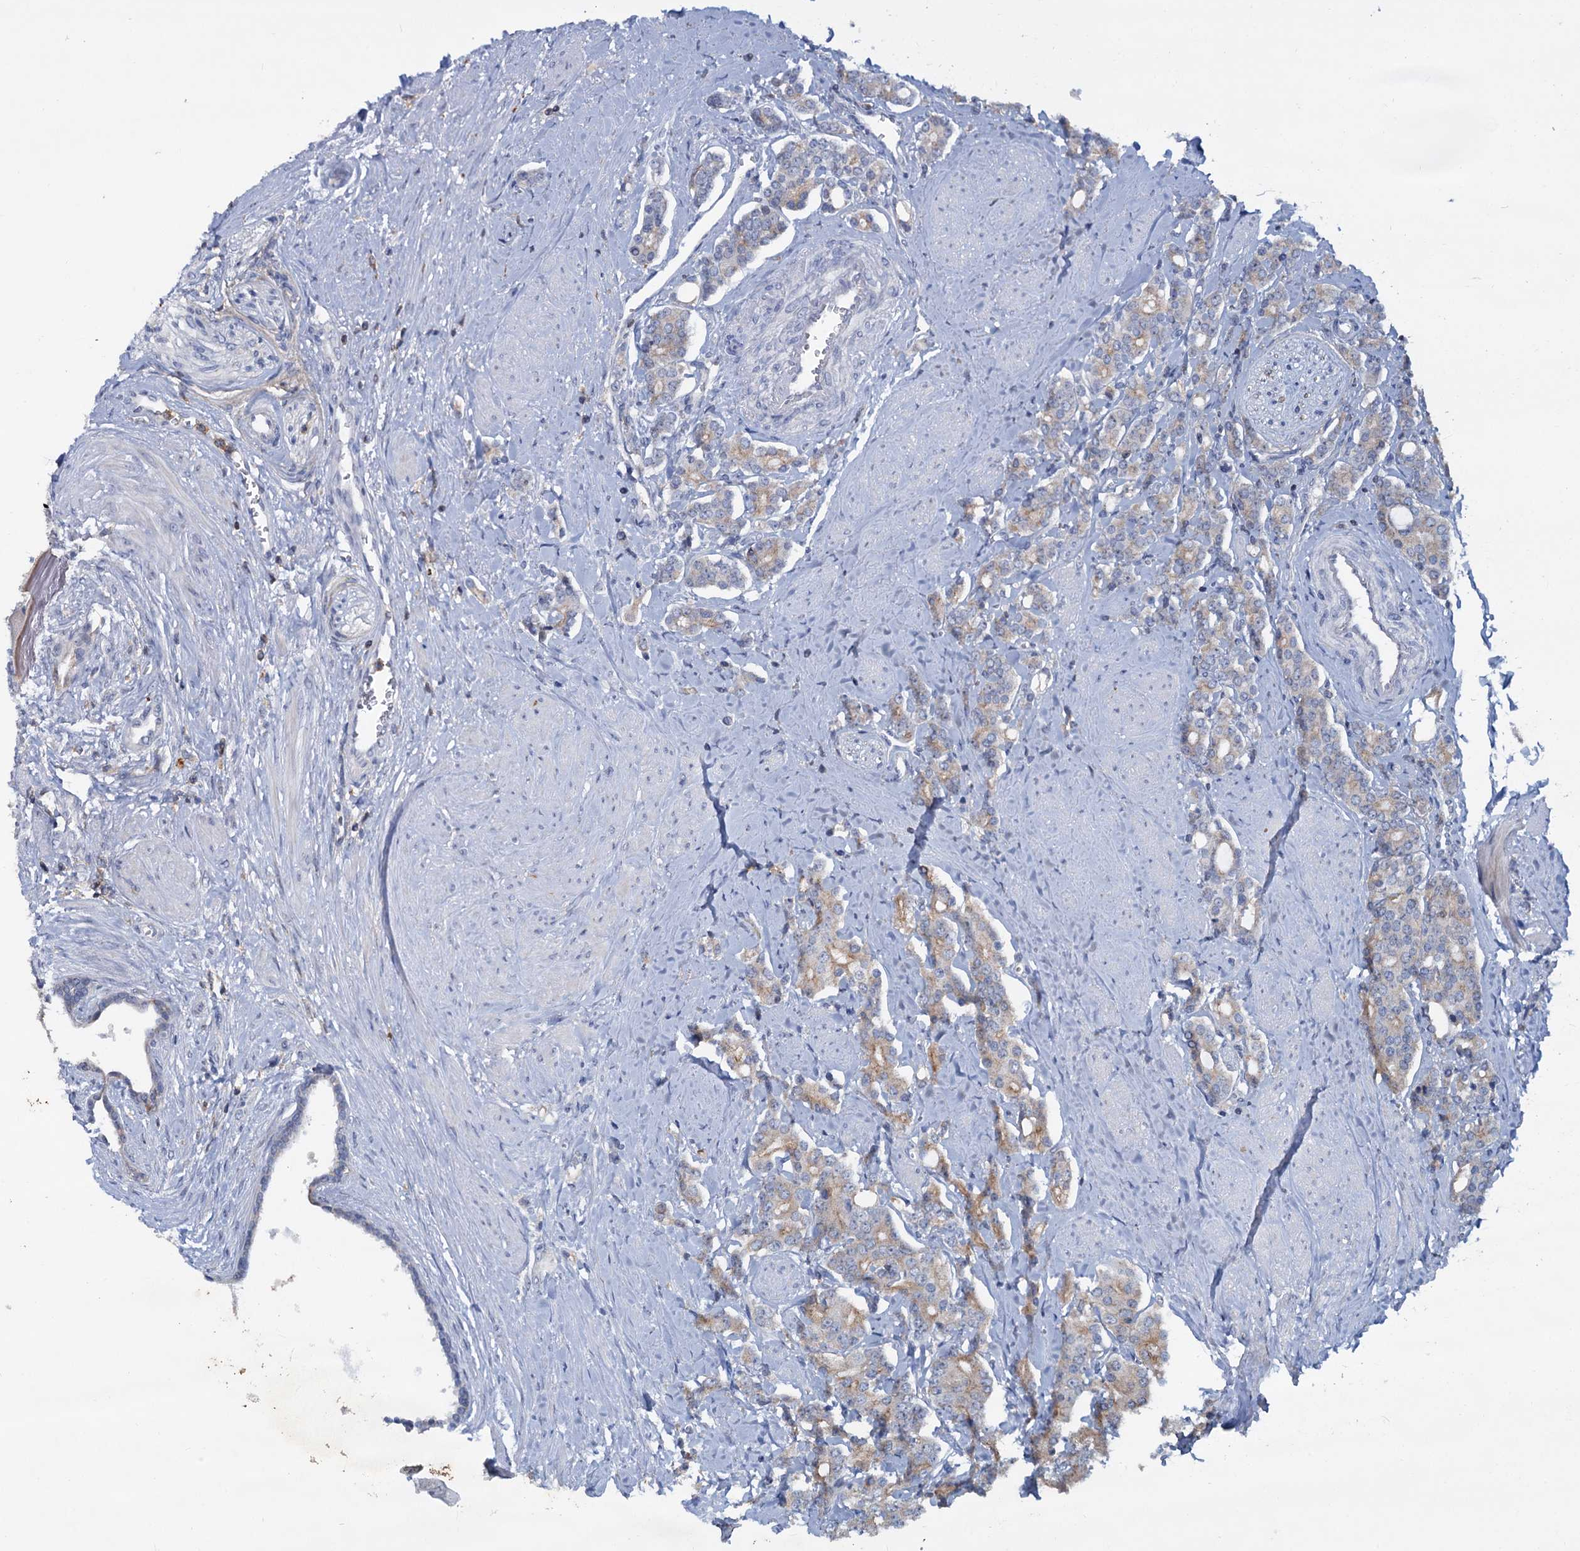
{"staining": {"intensity": "moderate", "quantity": "25%-75%", "location": "cytoplasmic/membranous"}, "tissue": "prostate cancer", "cell_type": "Tumor cells", "image_type": "cancer", "snomed": [{"axis": "morphology", "description": "Adenocarcinoma, High grade"}, {"axis": "topography", "description": "Prostate"}], "caption": "Human high-grade adenocarcinoma (prostate) stained with a protein marker reveals moderate staining in tumor cells.", "gene": "LRCH4", "patient": {"sex": "male", "age": 62}}